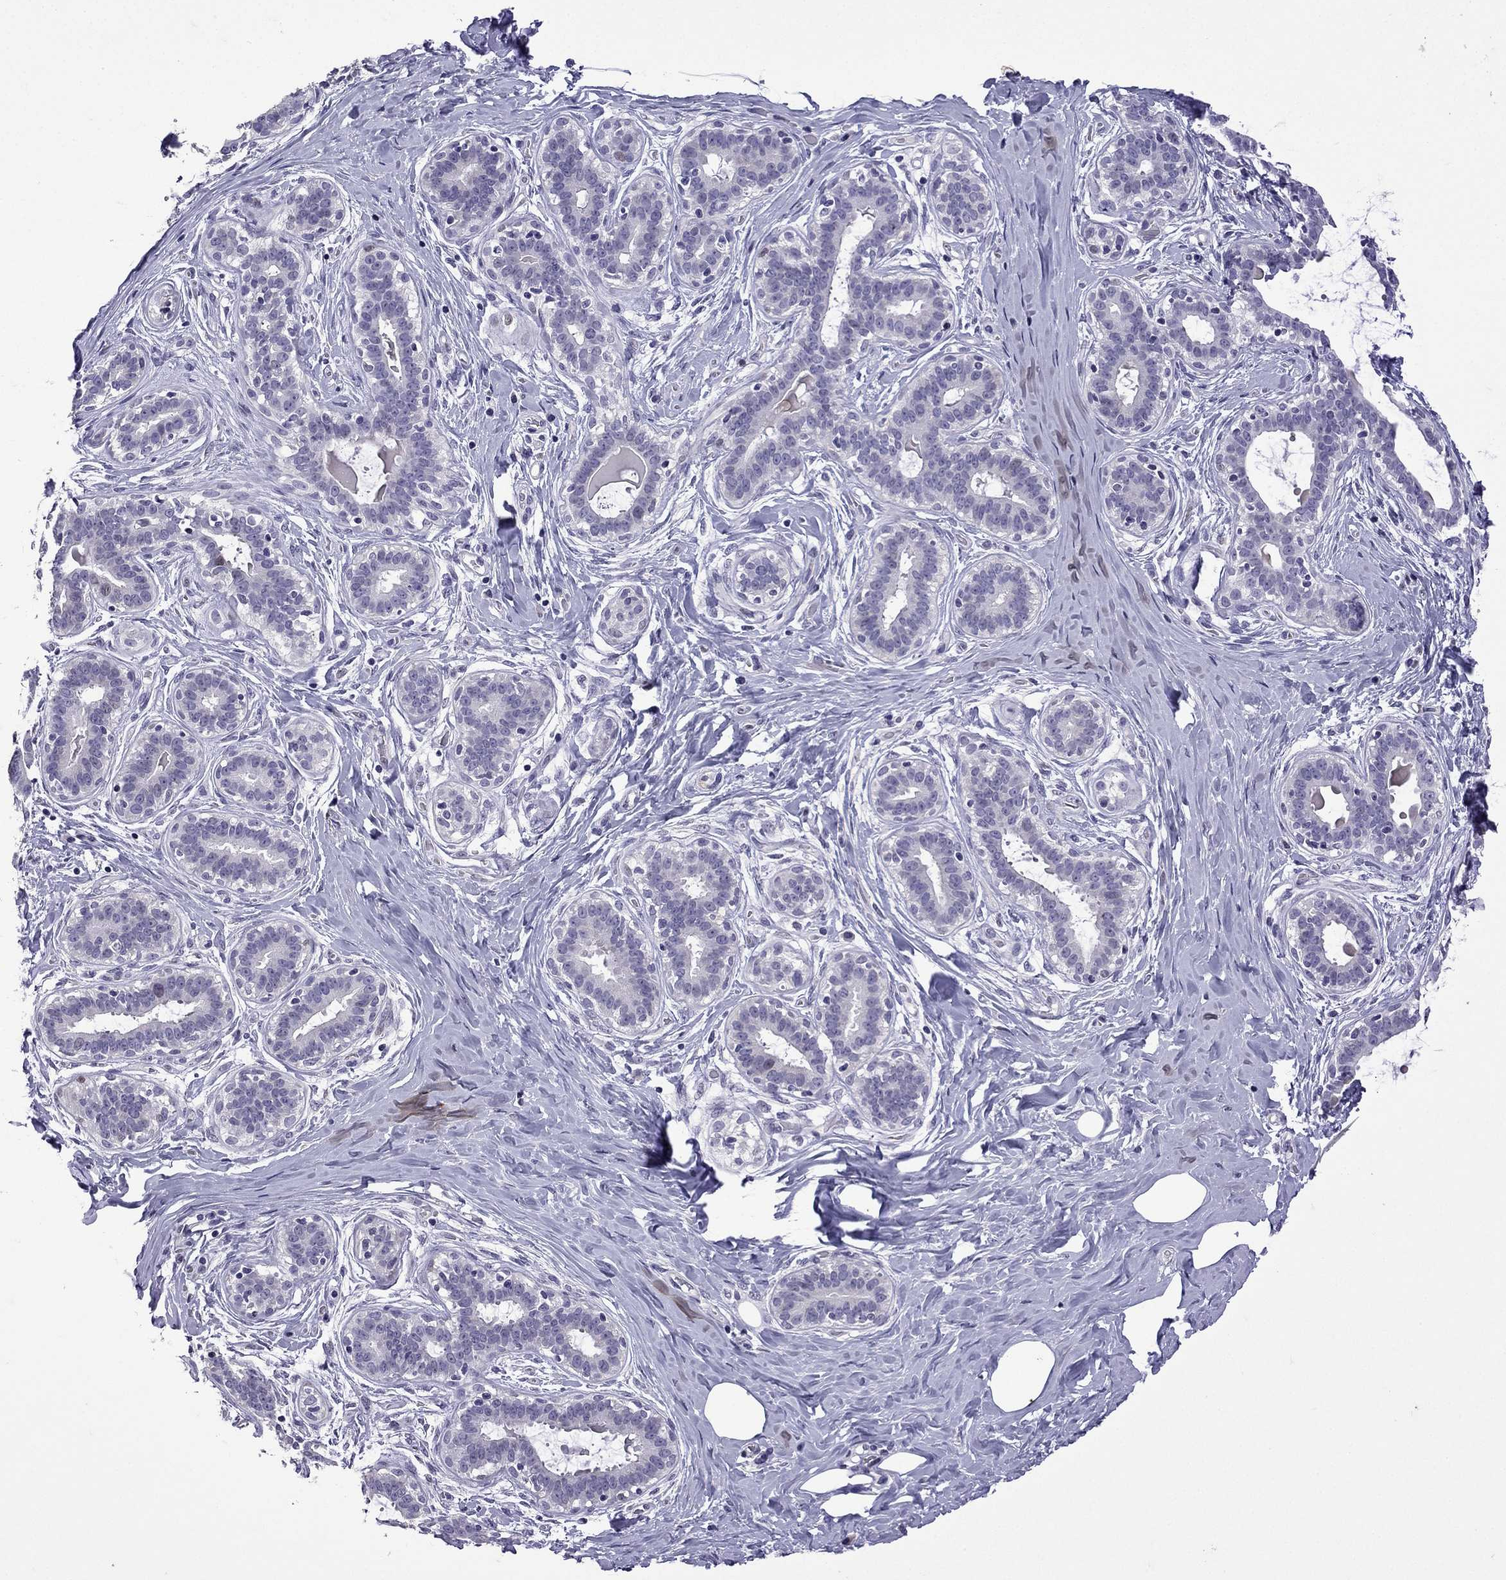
{"staining": {"intensity": "negative", "quantity": "none", "location": "none"}, "tissue": "breast", "cell_type": "Adipocytes", "image_type": "normal", "snomed": [{"axis": "morphology", "description": "Normal tissue, NOS"}, {"axis": "topography", "description": "Skin"}, {"axis": "topography", "description": "Breast"}], "caption": "Immunohistochemistry (IHC) micrograph of unremarkable breast: human breast stained with DAB displays no significant protein expression in adipocytes. (DAB (3,3'-diaminobenzidine) immunohistochemistry with hematoxylin counter stain).", "gene": "TTN", "patient": {"sex": "female", "age": 43}}